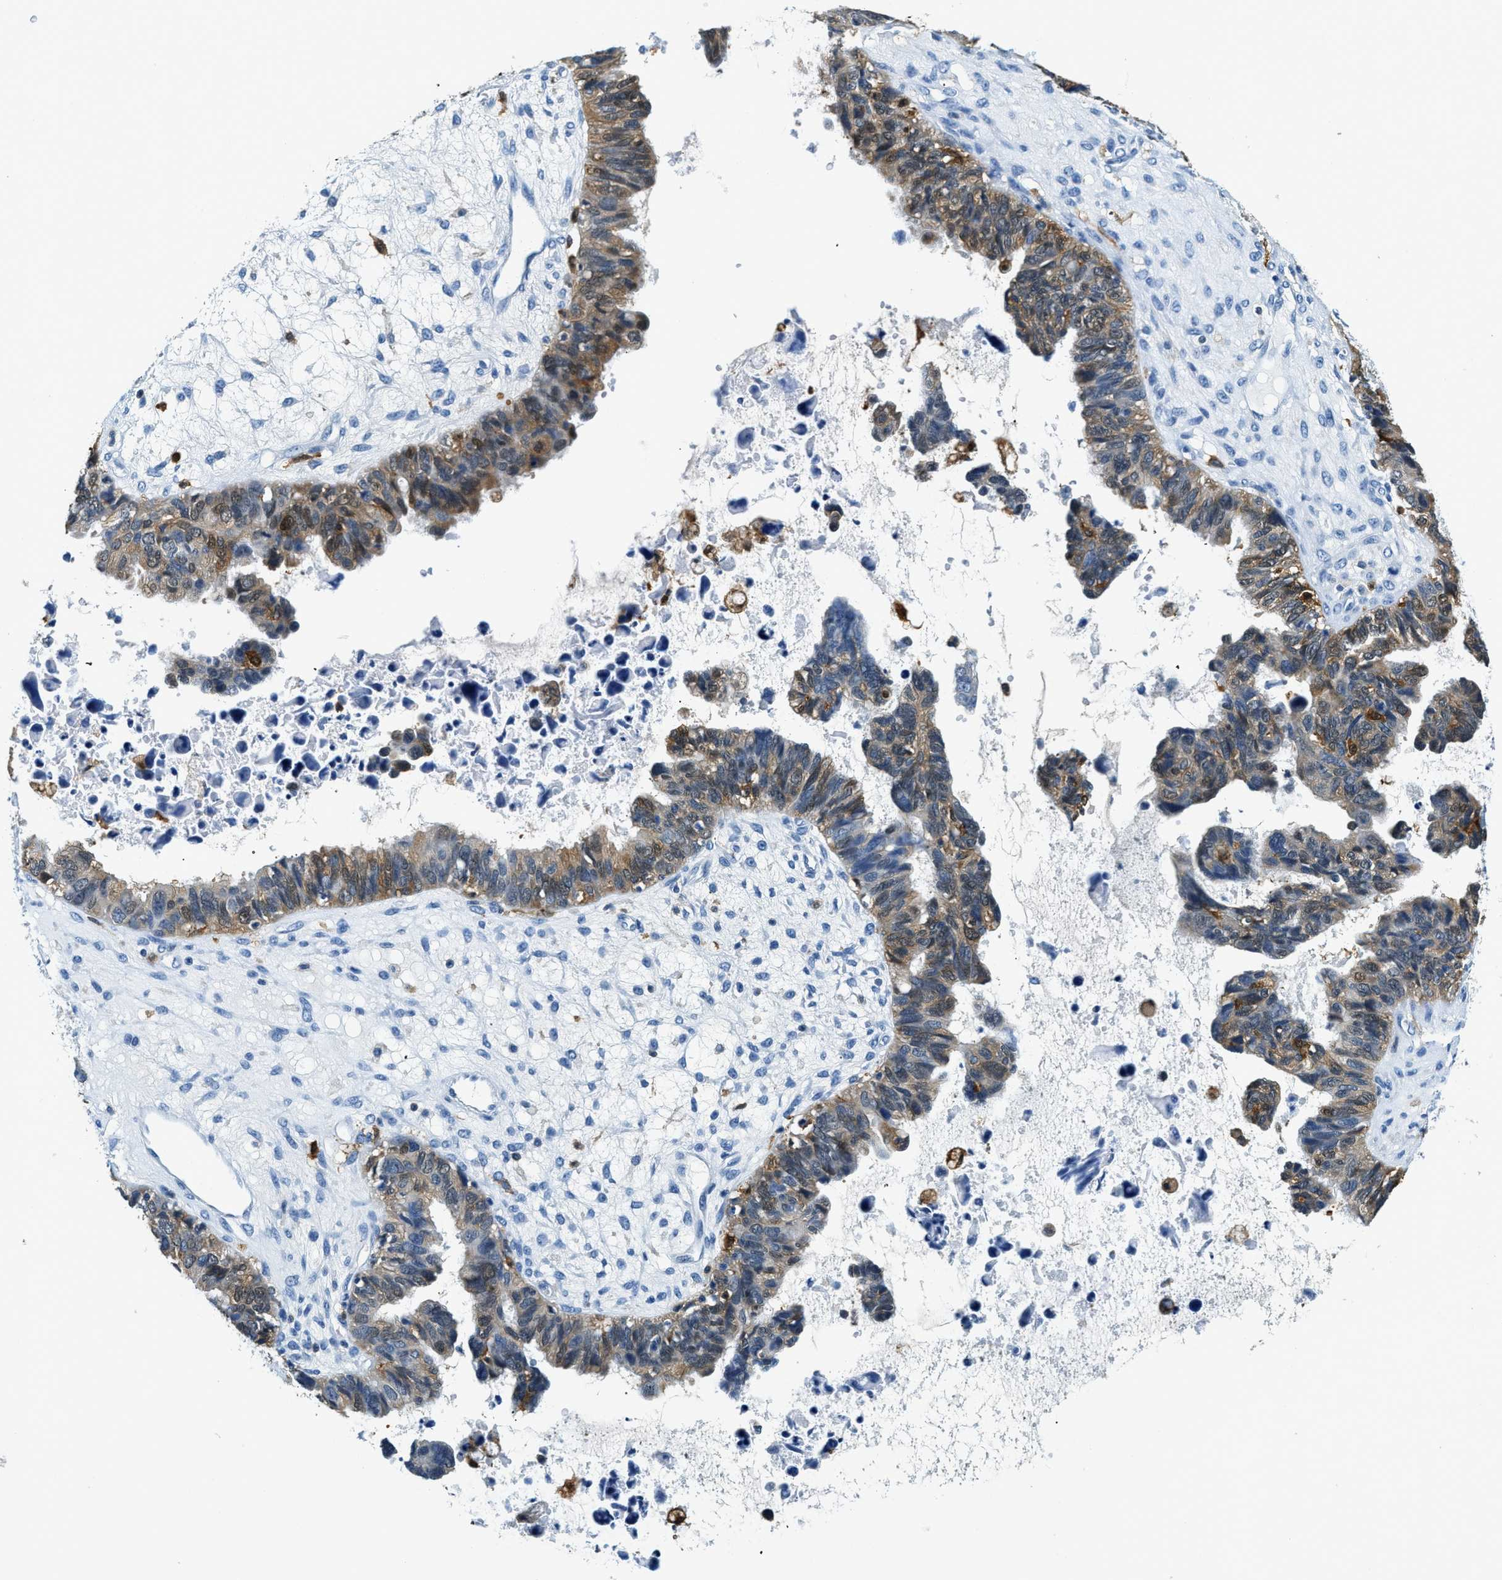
{"staining": {"intensity": "weak", "quantity": "25%-75%", "location": "cytoplasmic/membranous"}, "tissue": "ovarian cancer", "cell_type": "Tumor cells", "image_type": "cancer", "snomed": [{"axis": "morphology", "description": "Cystadenocarcinoma, serous, NOS"}, {"axis": "topography", "description": "Ovary"}], "caption": "Approximately 25%-75% of tumor cells in human ovarian cancer display weak cytoplasmic/membranous protein positivity as visualized by brown immunohistochemical staining.", "gene": "CAPG", "patient": {"sex": "female", "age": 79}}